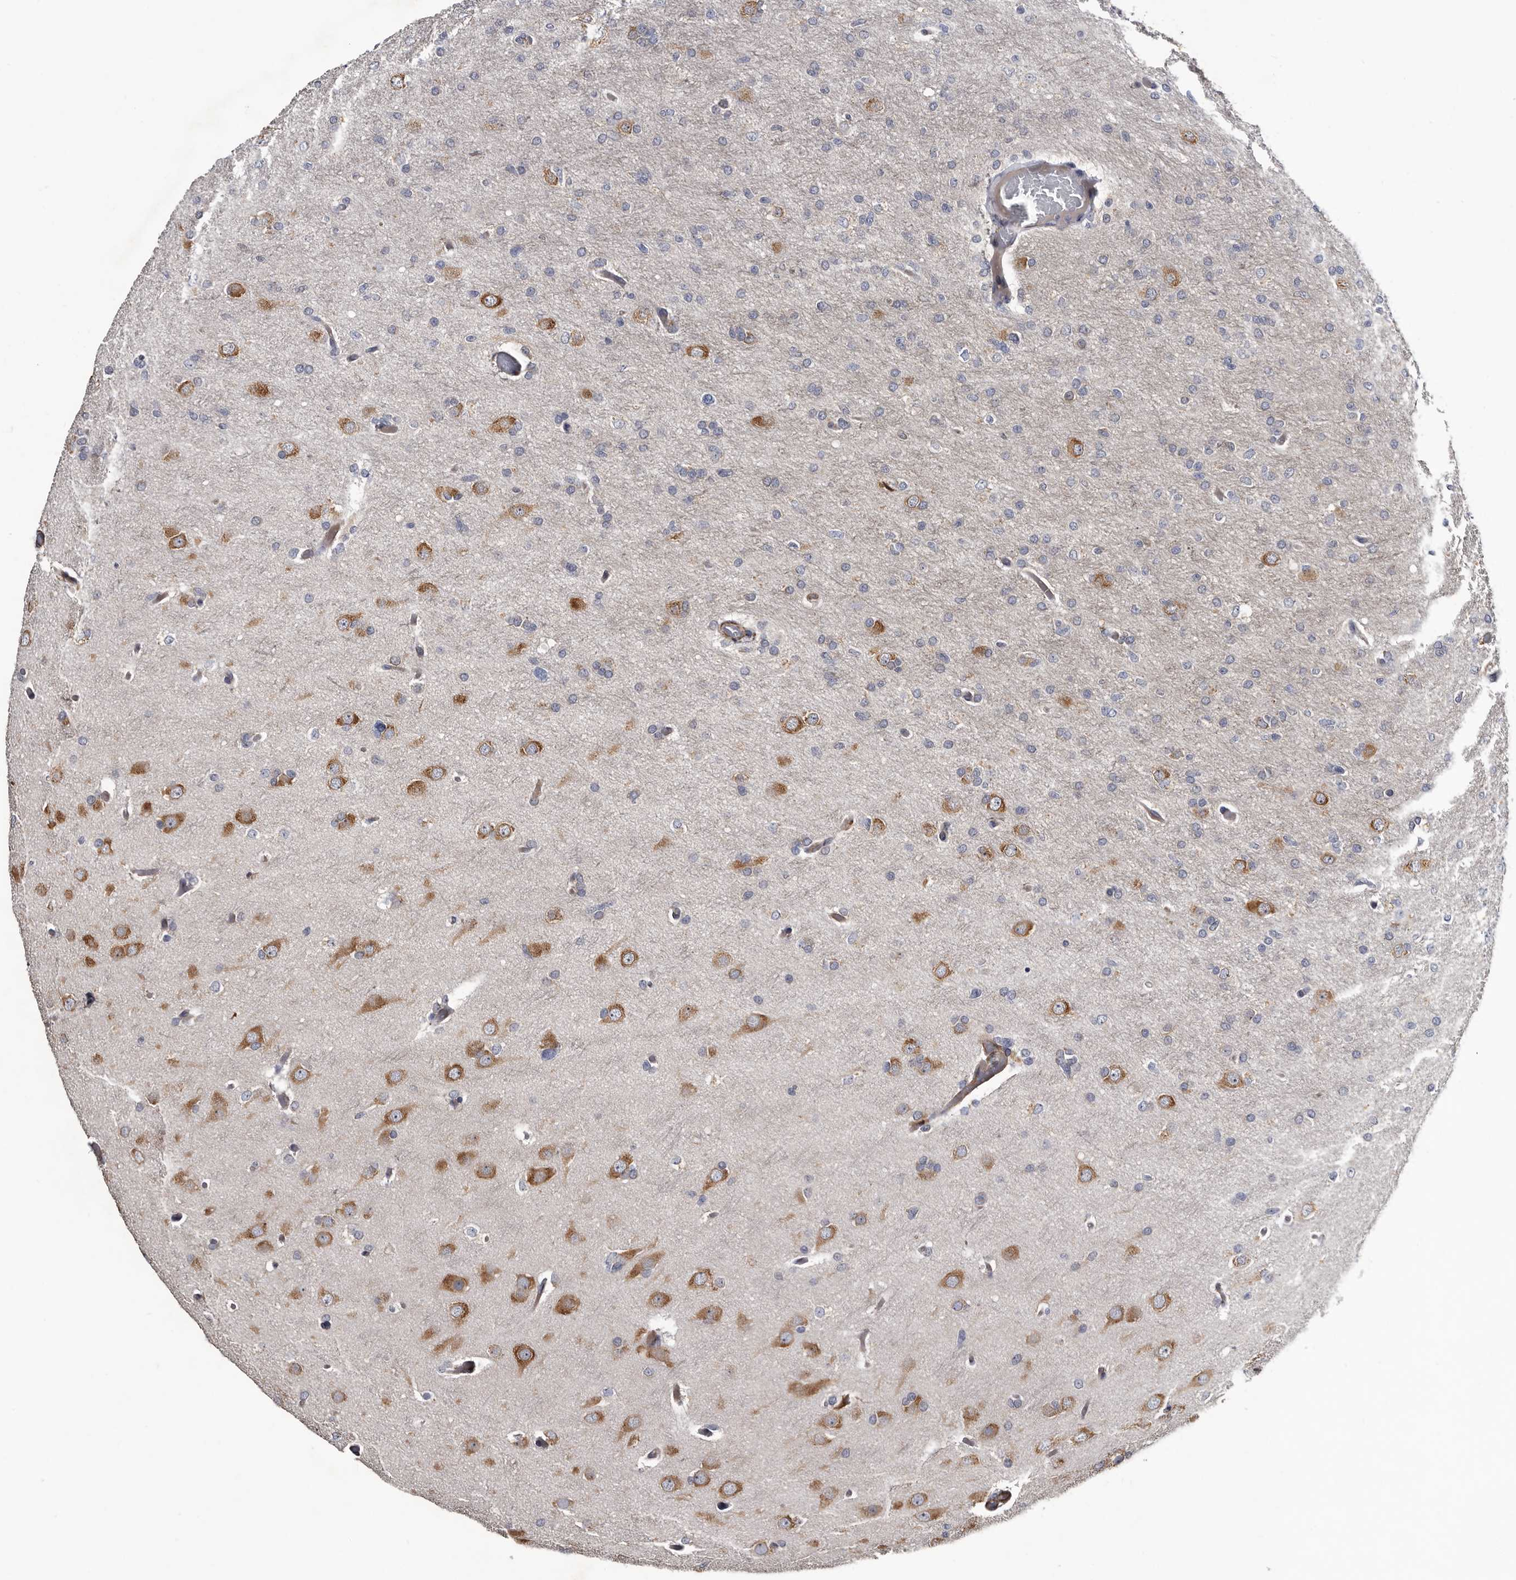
{"staining": {"intensity": "negative", "quantity": "none", "location": "none"}, "tissue": "glioma", "cell_type": "Tumor cells", "image_type": "cancer", "snomed": [{"axis": "morphology", "description": "Glioma, malignant, High grade"}, {"axis": "topography", "description": "Cerebral cortex"}], "caption": "Glioma stained for a protein using immunohistochemistry (IHC) exhibits no expression tumor cells.", "gene": "IARS1", "patient": {"sex": "female", "age": 36}}